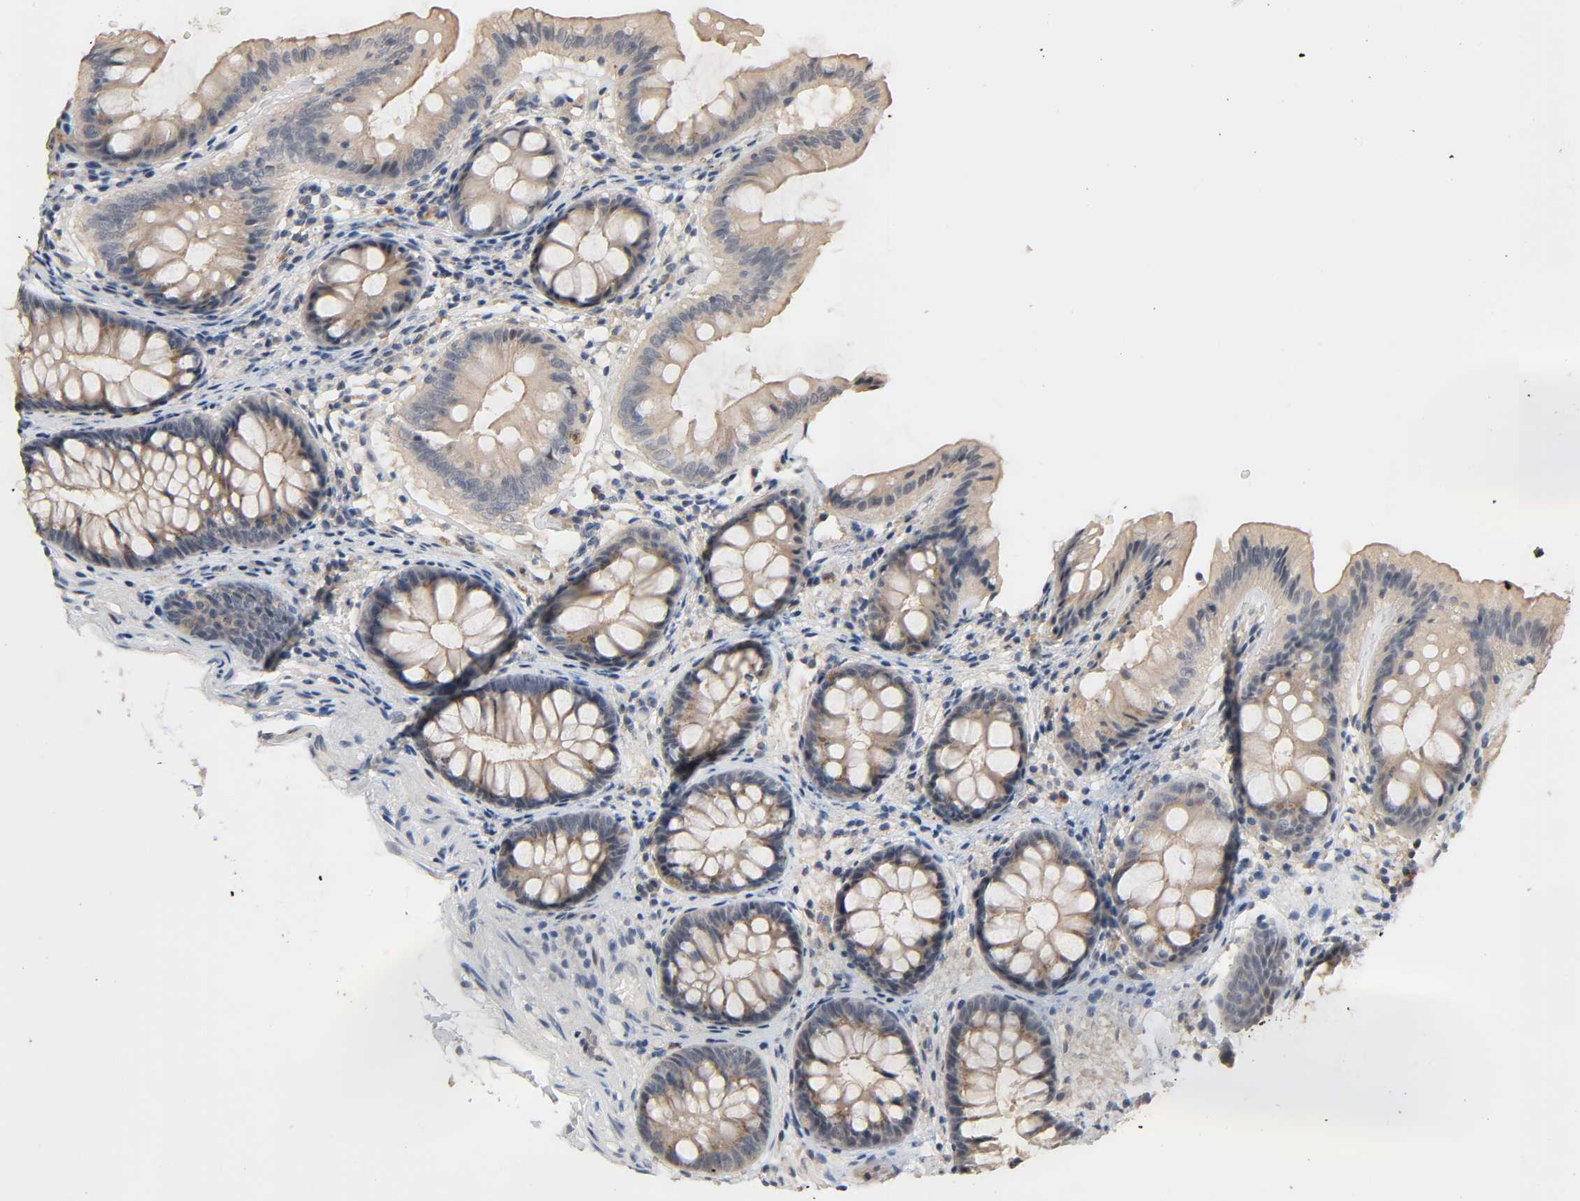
{"staining": {"intensity": "negative", "quantity": "none", "location": "none"}, "tissue": "colon", "cell_type": "Endothelial cells", "image_type": "normal", "snomed": [{"axis": "morphology", "description": "Normal tissue, NOS"}, {"axis": "topography", "description": "Smooth muscle"}, {"axis": "topography", "description": "Colon"}], "caption": "The immunohistochemistry image has no significant positivity in endothelial cells of colon.", "gene": "MAGEA8", "patient": {"sex": "male", "age": 67}}